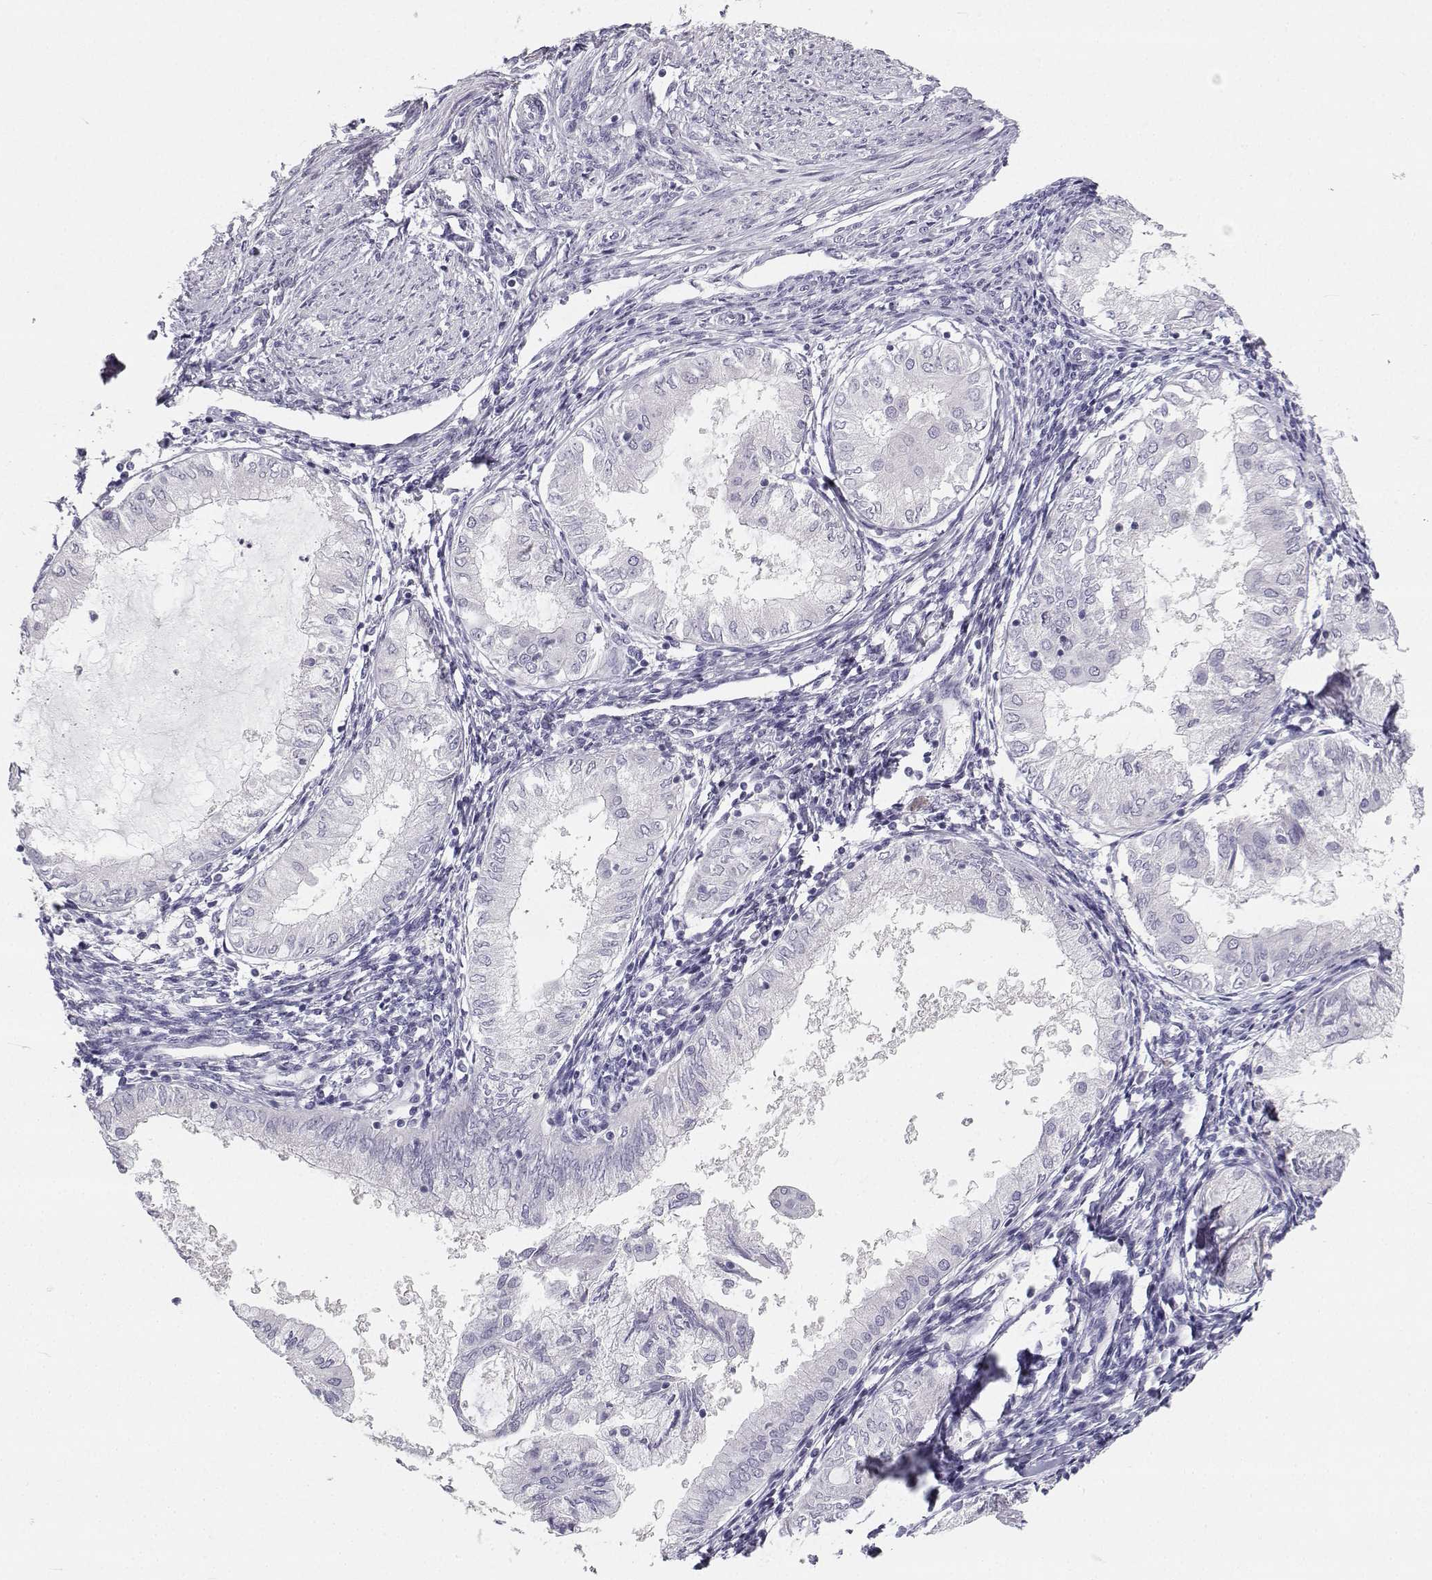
{"staining": {"intensity": "negative", "quantity": "none", "location": "none"}, "tissue": "endometrial cancer", "cell_type": "Tumor cells", "image_type": "cancer", "snomed": [{"axis": "morphology", "description": "Adenocarcinoma, NOS"}, {"axis": "topography", "description": "Endometrium"}], "caption": "DAB immunohistochemical staining of endometrial adenocarcinoma demonstrates no significant staining in tumor cells.", "gene": "SYCE1", "patient": {"sex": "female", "age": 68}}